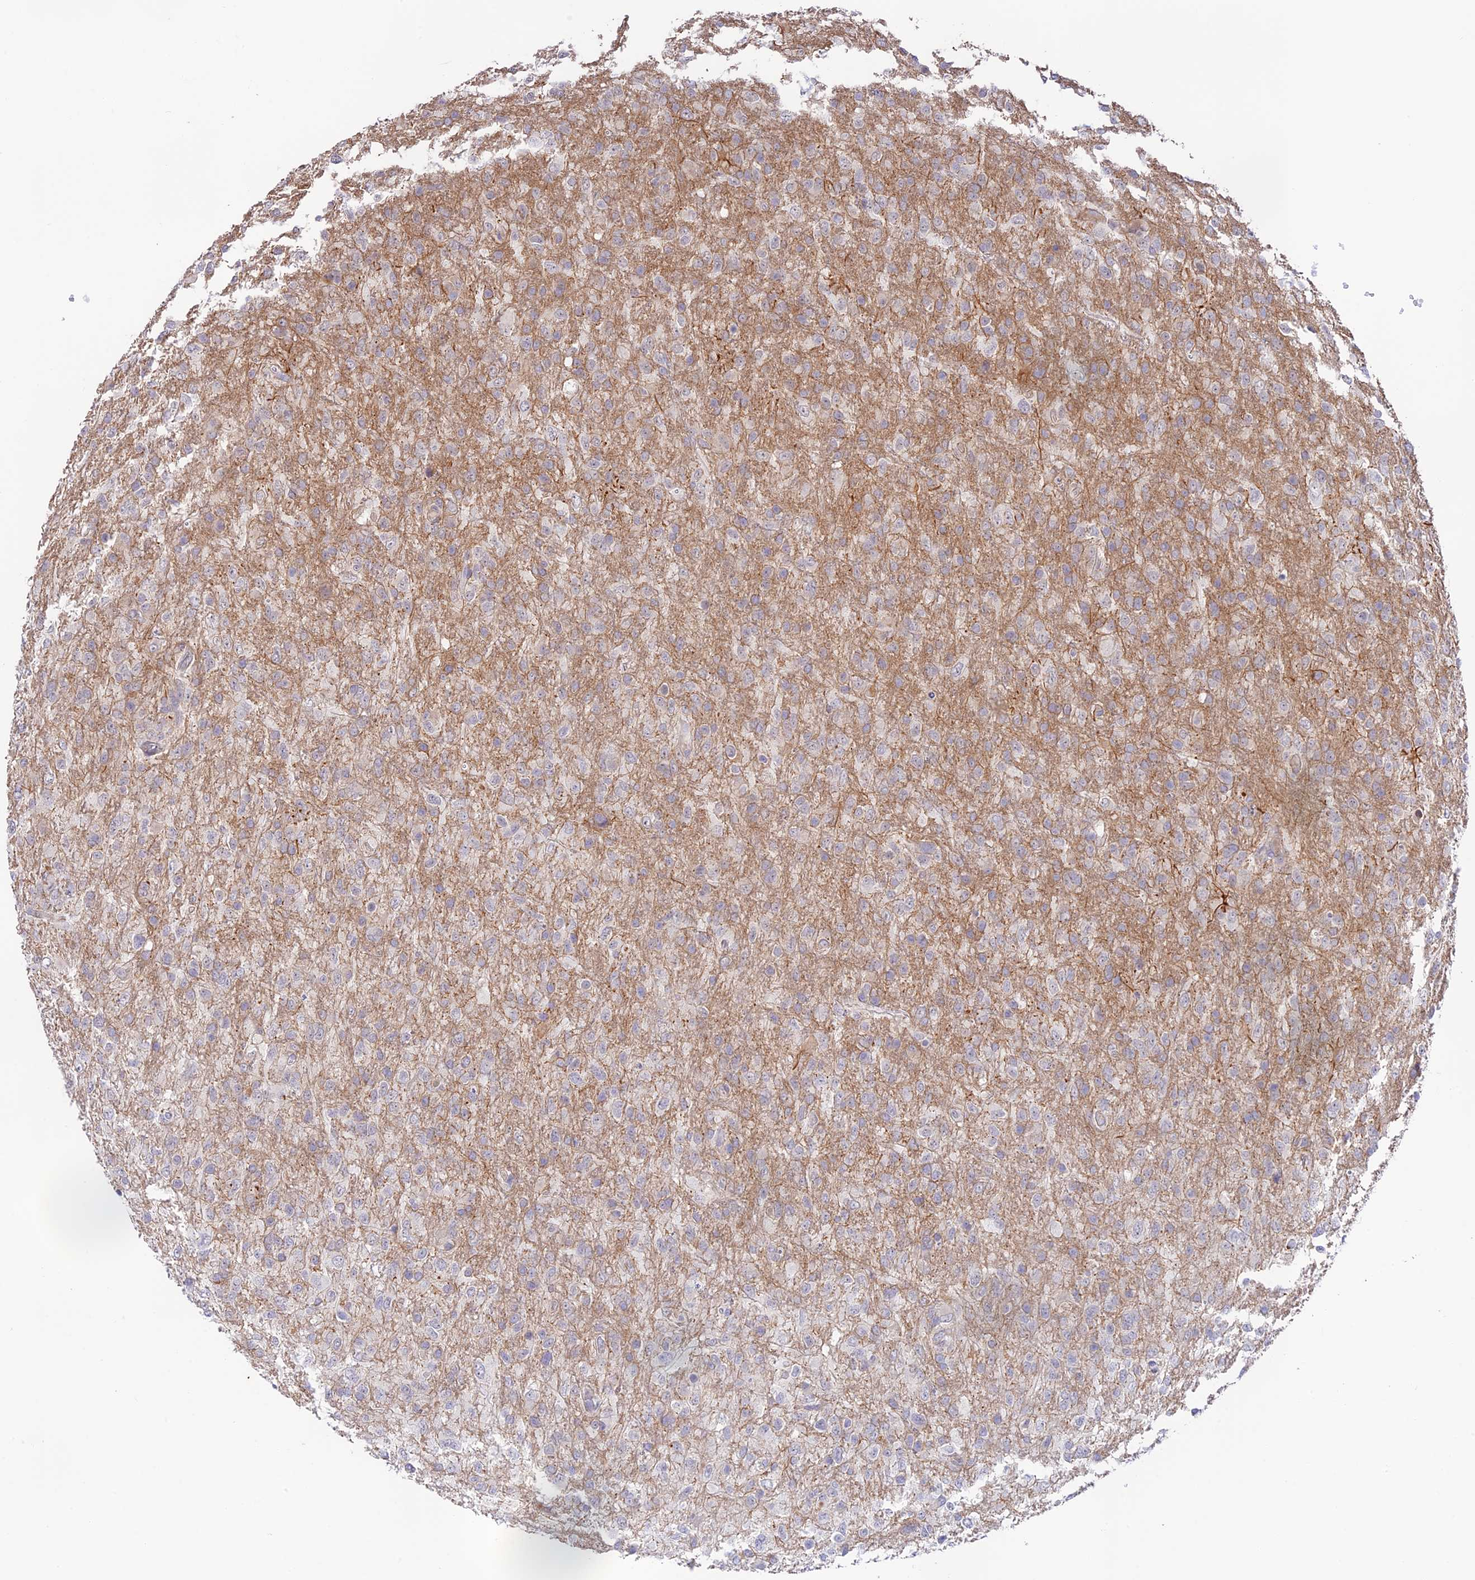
{"staining": {"intensity": "negative", "quantity": "none", "location": "none"}, "tissue": "glioma", "cell_type": "Tumor cells", "image_type": "cancer", "snomed": [{"axis": "morphology", "description": "Glioma, malignant, High grade"}, {"axis": "topography", "description": "Brain"}], "caption": "Immunohistochemistry (IHC) of human malignant glioma (high-grade) displays no positivity in tumor cells.", "gene": "CAMSAP3", "patient": {"sex": "female", "age": 74}}